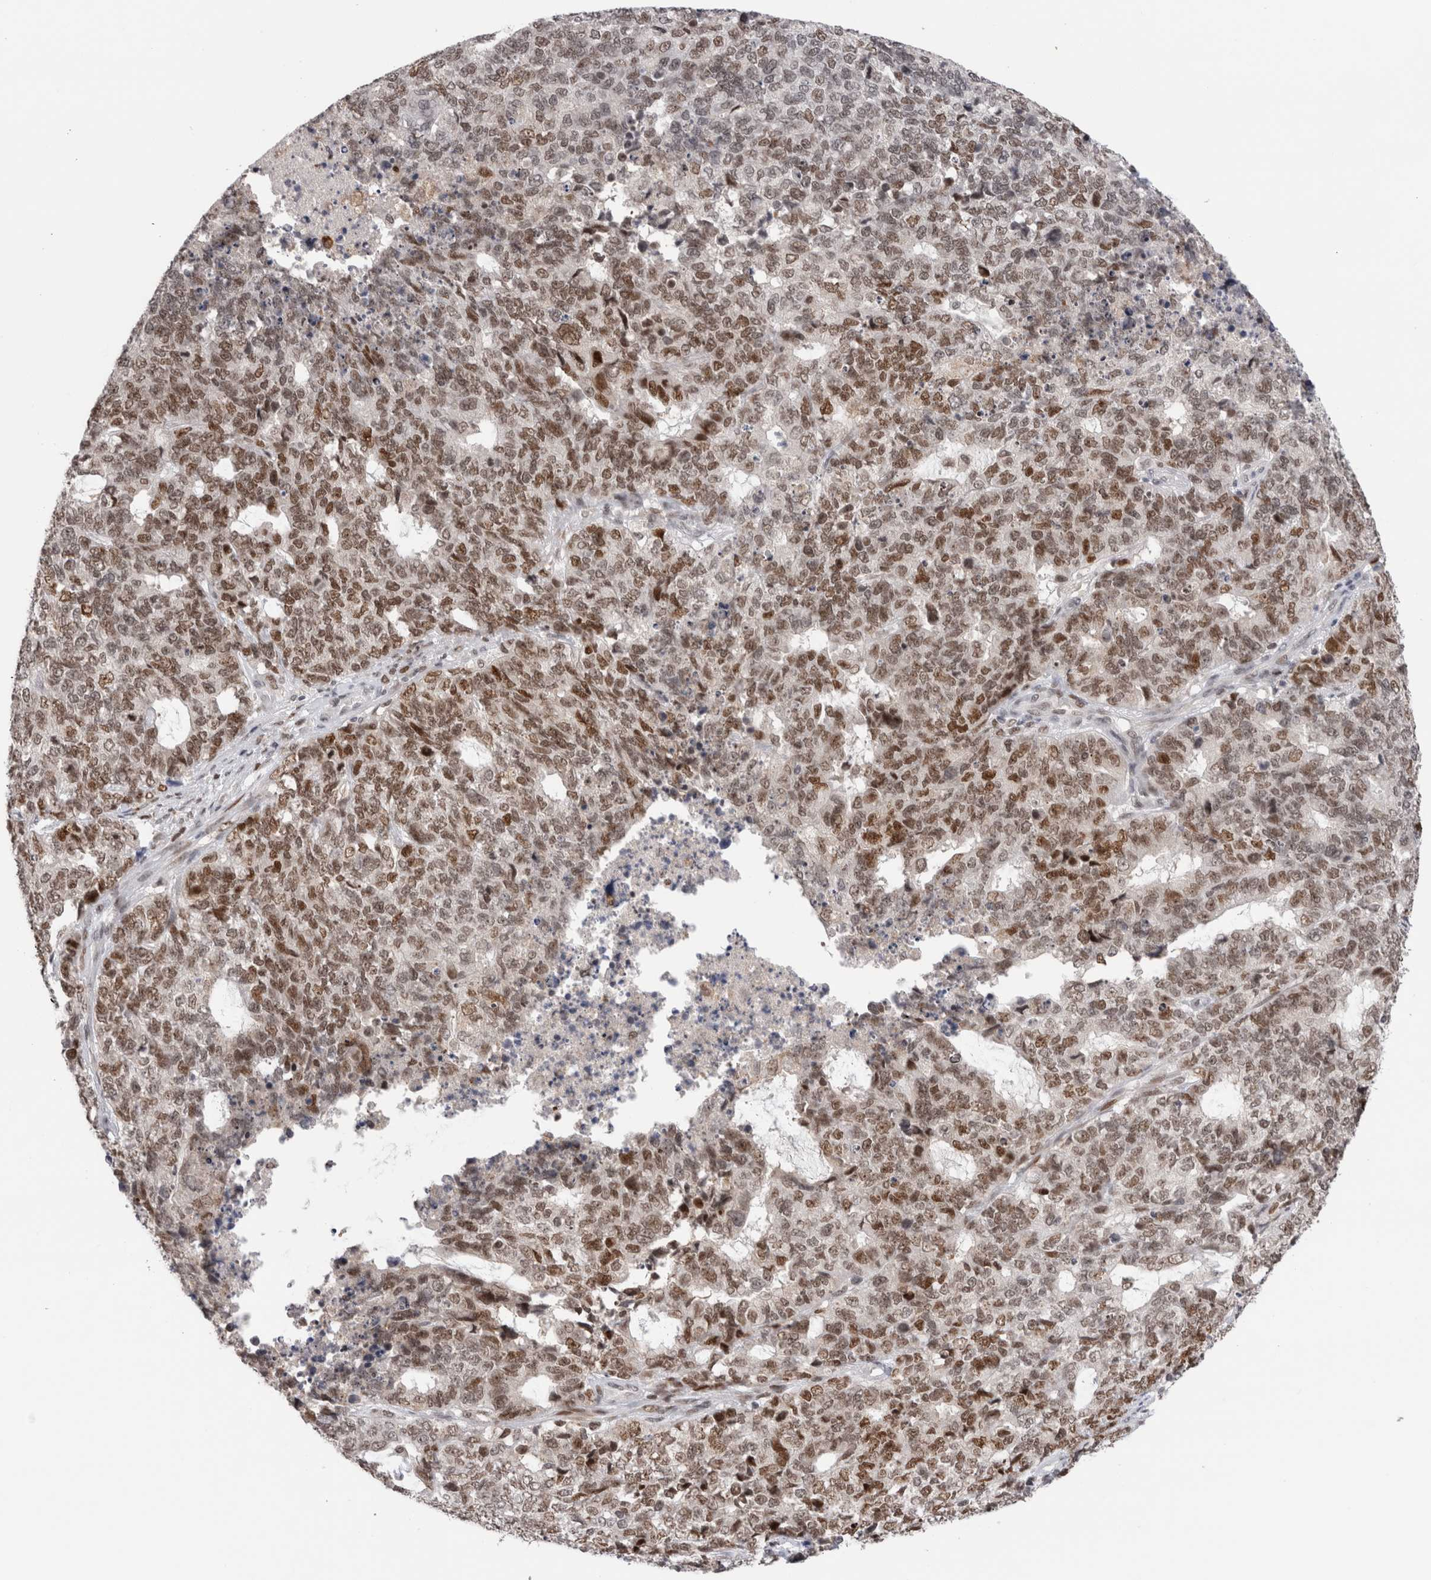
{"staining": {"intensity": "moderate", "quantity": ">75%", "location": "nuclear"}, "tissue": "cervical cancer", "cell_type": "Tumor cells", "image_type": "cancer", "snomed": [{"axis": "morphology", "description": "Squamous cell carcinoma, NOS"}, {"axis": "topography", "description": "Cervix"}], "caption": "Immunohistochemical staining of human cervical cancer demonstrates medium levels of moderate nuclear protein positivity in about >75% of tumor cells.", "gene": "ZNF521", "patient": {"sex": "female", "age": 63}}